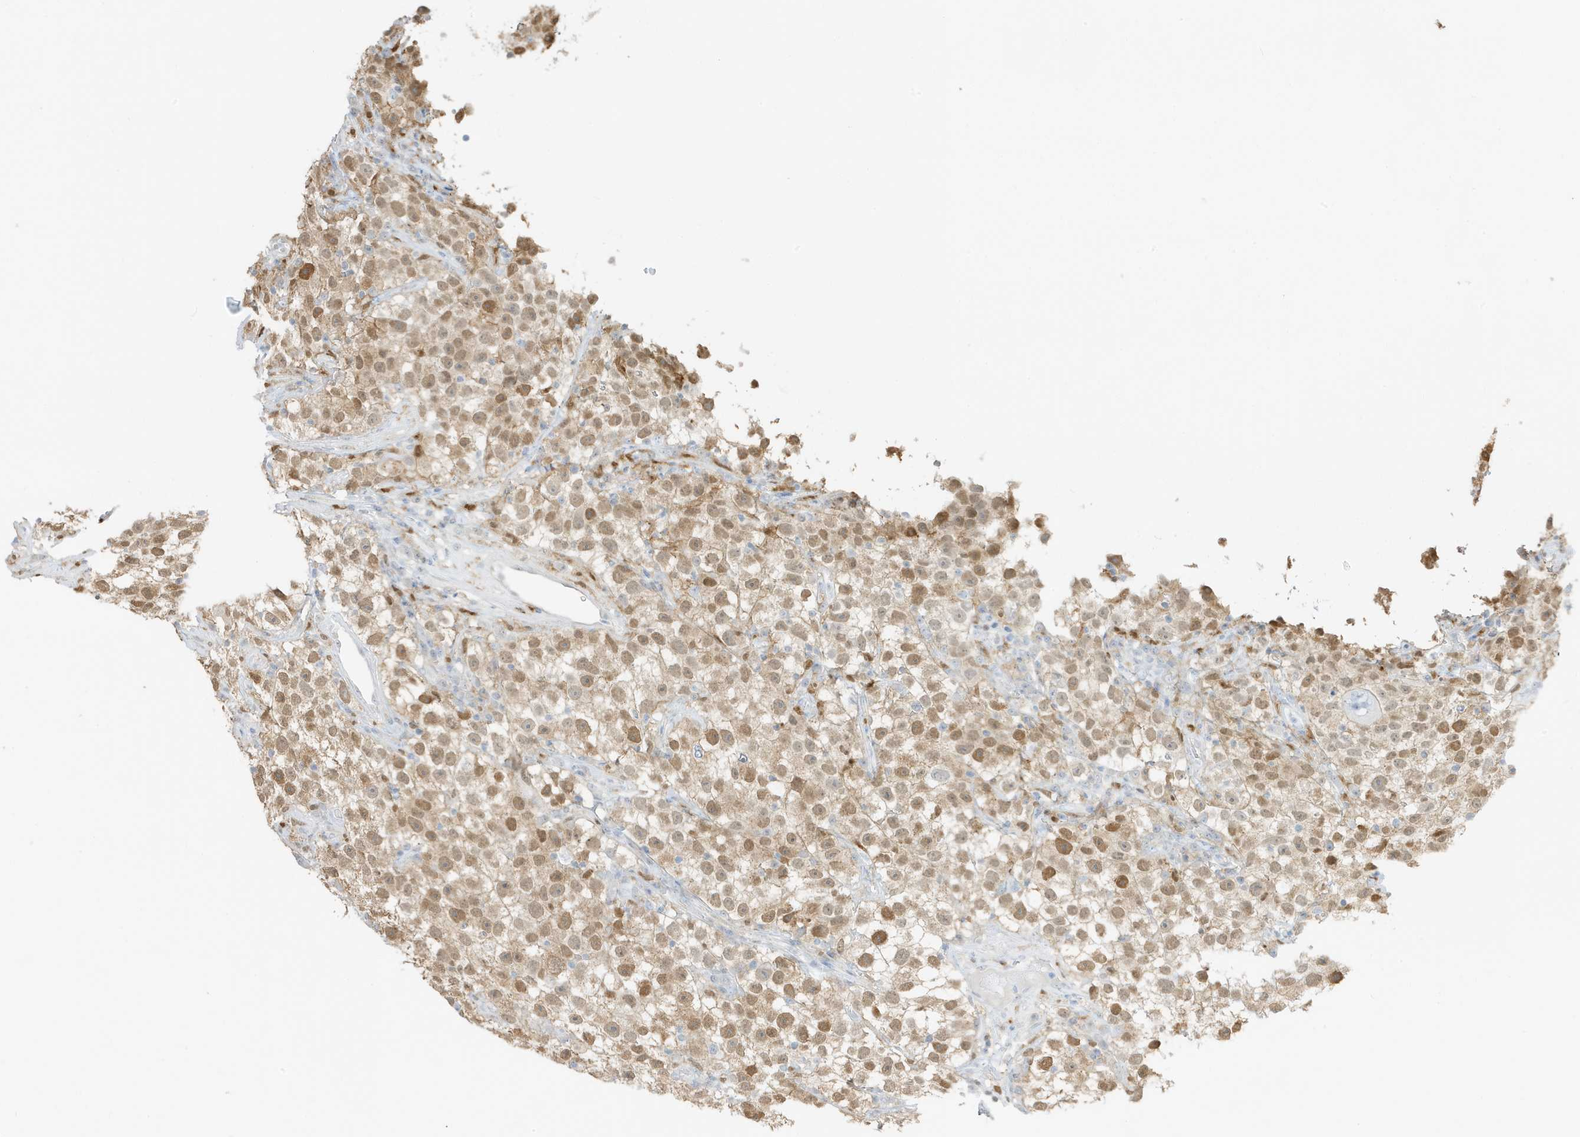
{"staining": {"intensity": "moderate", "quantity": ">75%", "location": "nuclear"}, "tissue": "testis cancer", "cell_type": "Tumor cells", "image_type": "cancer", "snomed": [{"axis": "morphology", "description": "Seminoma, NOS"}, {"axis": "topography", "description": "Testis"}], "caption": "Immunohistochemistry (IHC) image of neoplastic tissue: testis seminoma stained using immunohistochemistry demonstrates medium levels of moderate protein expression localized specifically in the nuclear of tumor cells, appearing as a nuclear brown color.", "gene": "GCA", "patient": {"sex": "male", "age": 22}}